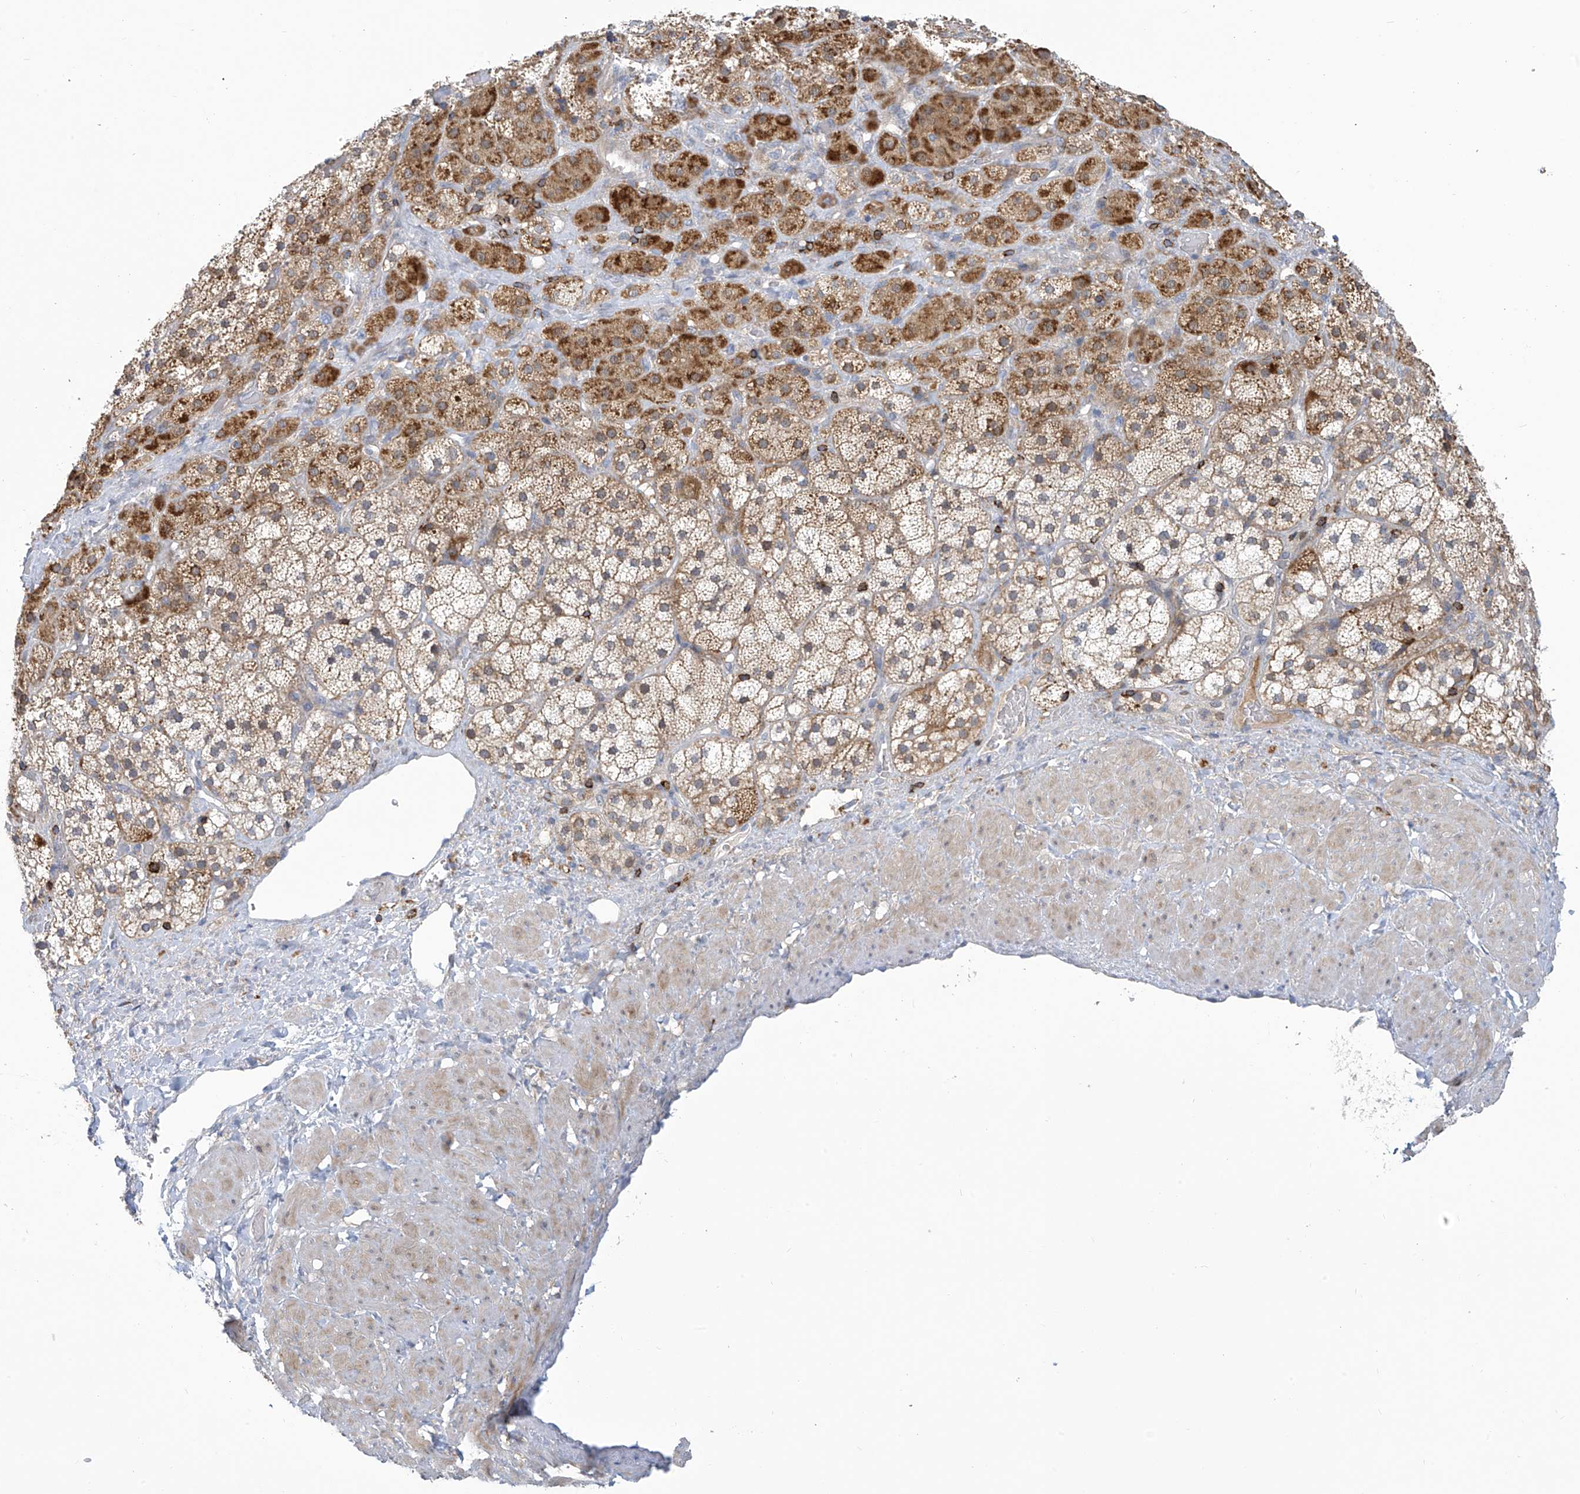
{"staining": {"intensity": "moderate", "quantity": "25%-75%", "location": "cytoplasmic/membranous"}, "tissue": "adrenal gland", "cell_type": "Glandular cells", "image_type": "normal", "snomed": [{"axis": "morphology", "description": "Normal tissue, NOS"}, {"axis": "topography", "description": "Adrenal gland"}], "caption": "The histopathology image exhibits immunohistochemical staining of unremarkable adrenal gland. There is moderate cytoplasmic/membranous staining is seen in approximately 25%-75% of glandular cells.", "gene": "IBA57", "patient": {"sex": "male", "age": 57}}